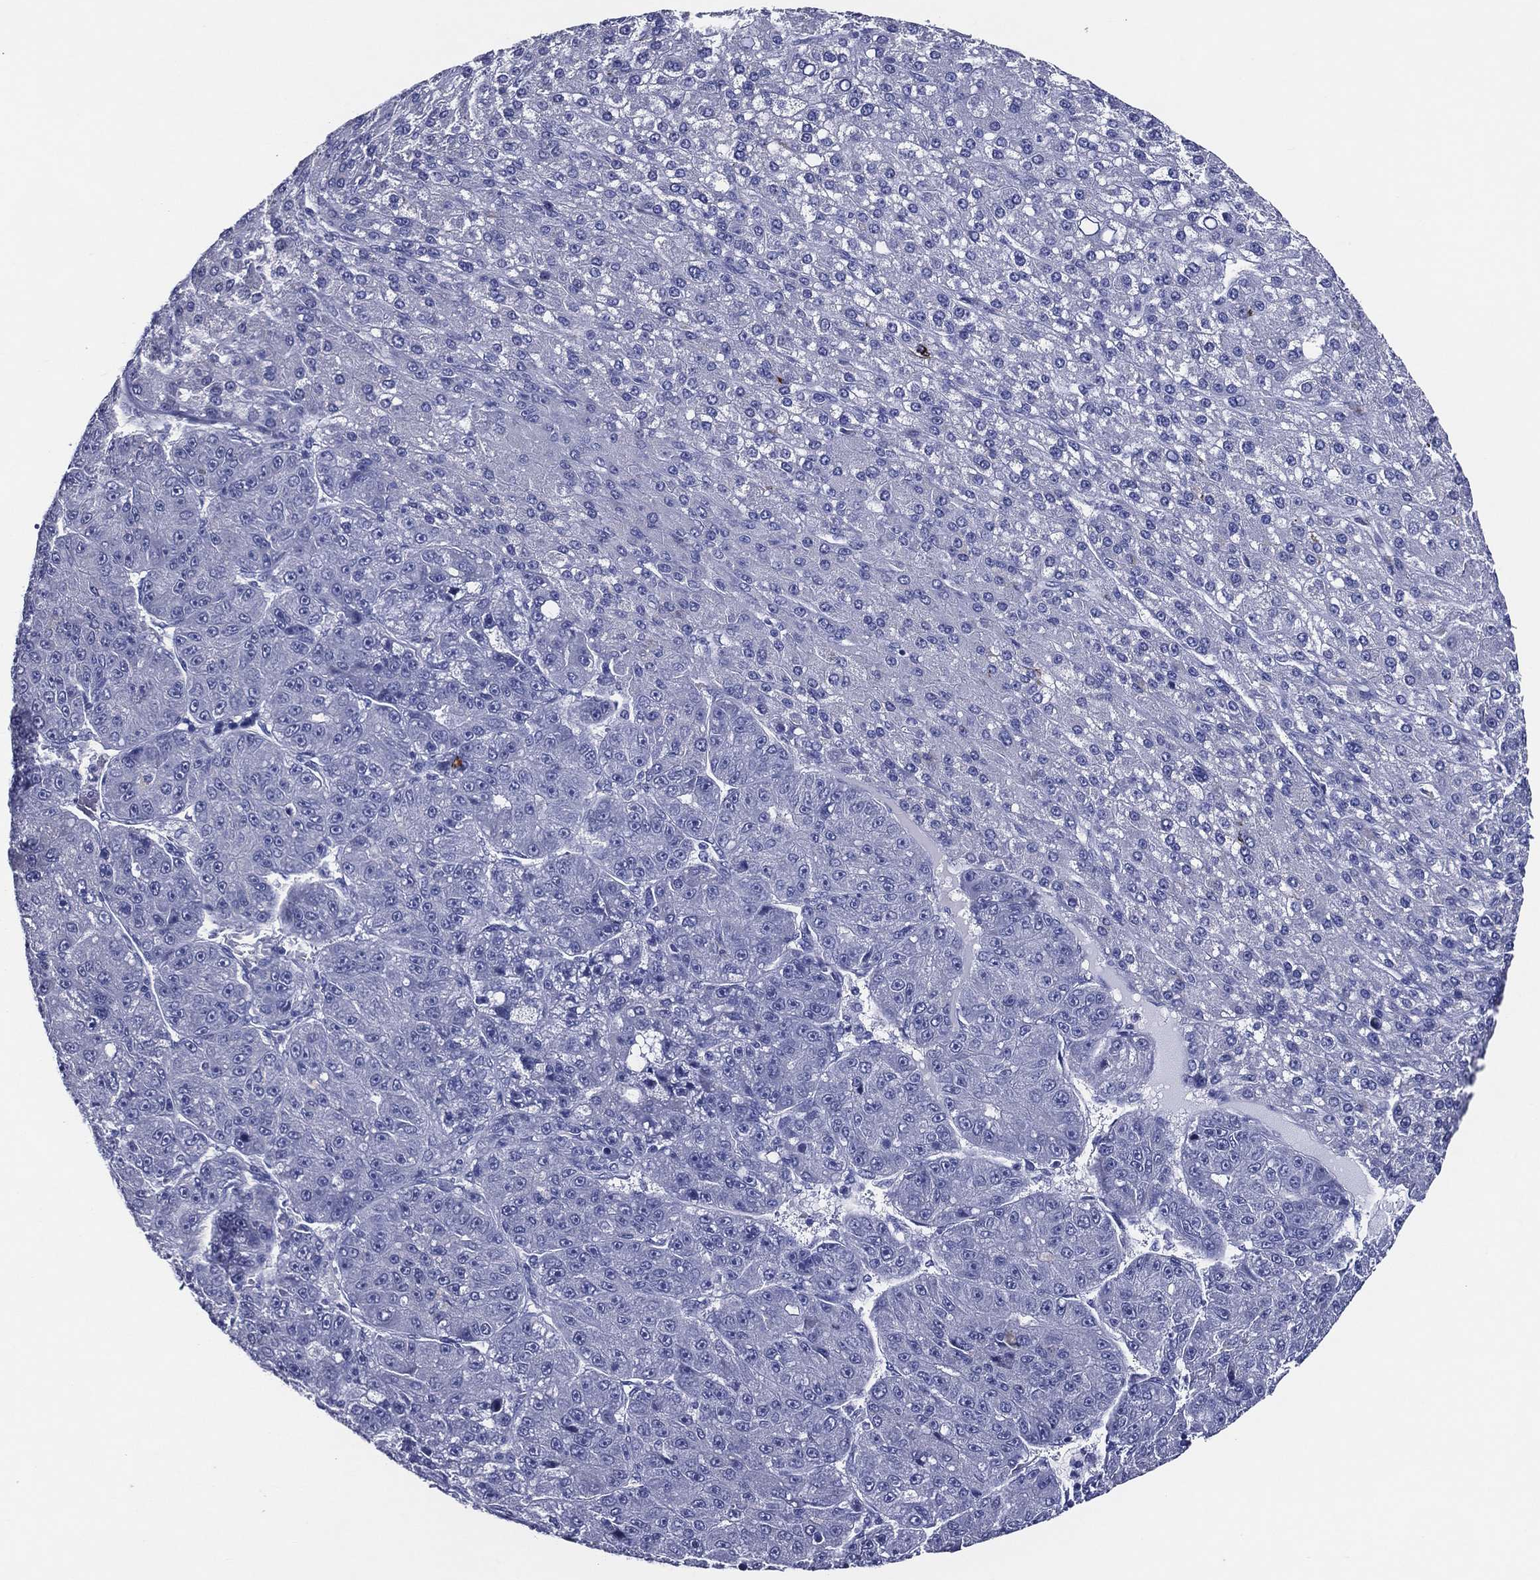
{"staining": {"intensity": "negative", "quantity": "none", "location": "none"}, "tissue": "liver cancer", "cell_type": "Tumor cells", "image_type": "cancer", "snomed": [{"axis": "morphology", "description": "Carcinoma, Hepatocellular, NOS"}, {"axis": "topography", "description": "Liver"}], "caption": "There is no significant positivity in tumor cells of liver cancer.", "gene": "ACE2", "patient": {"sex": "male", "age": 67}}